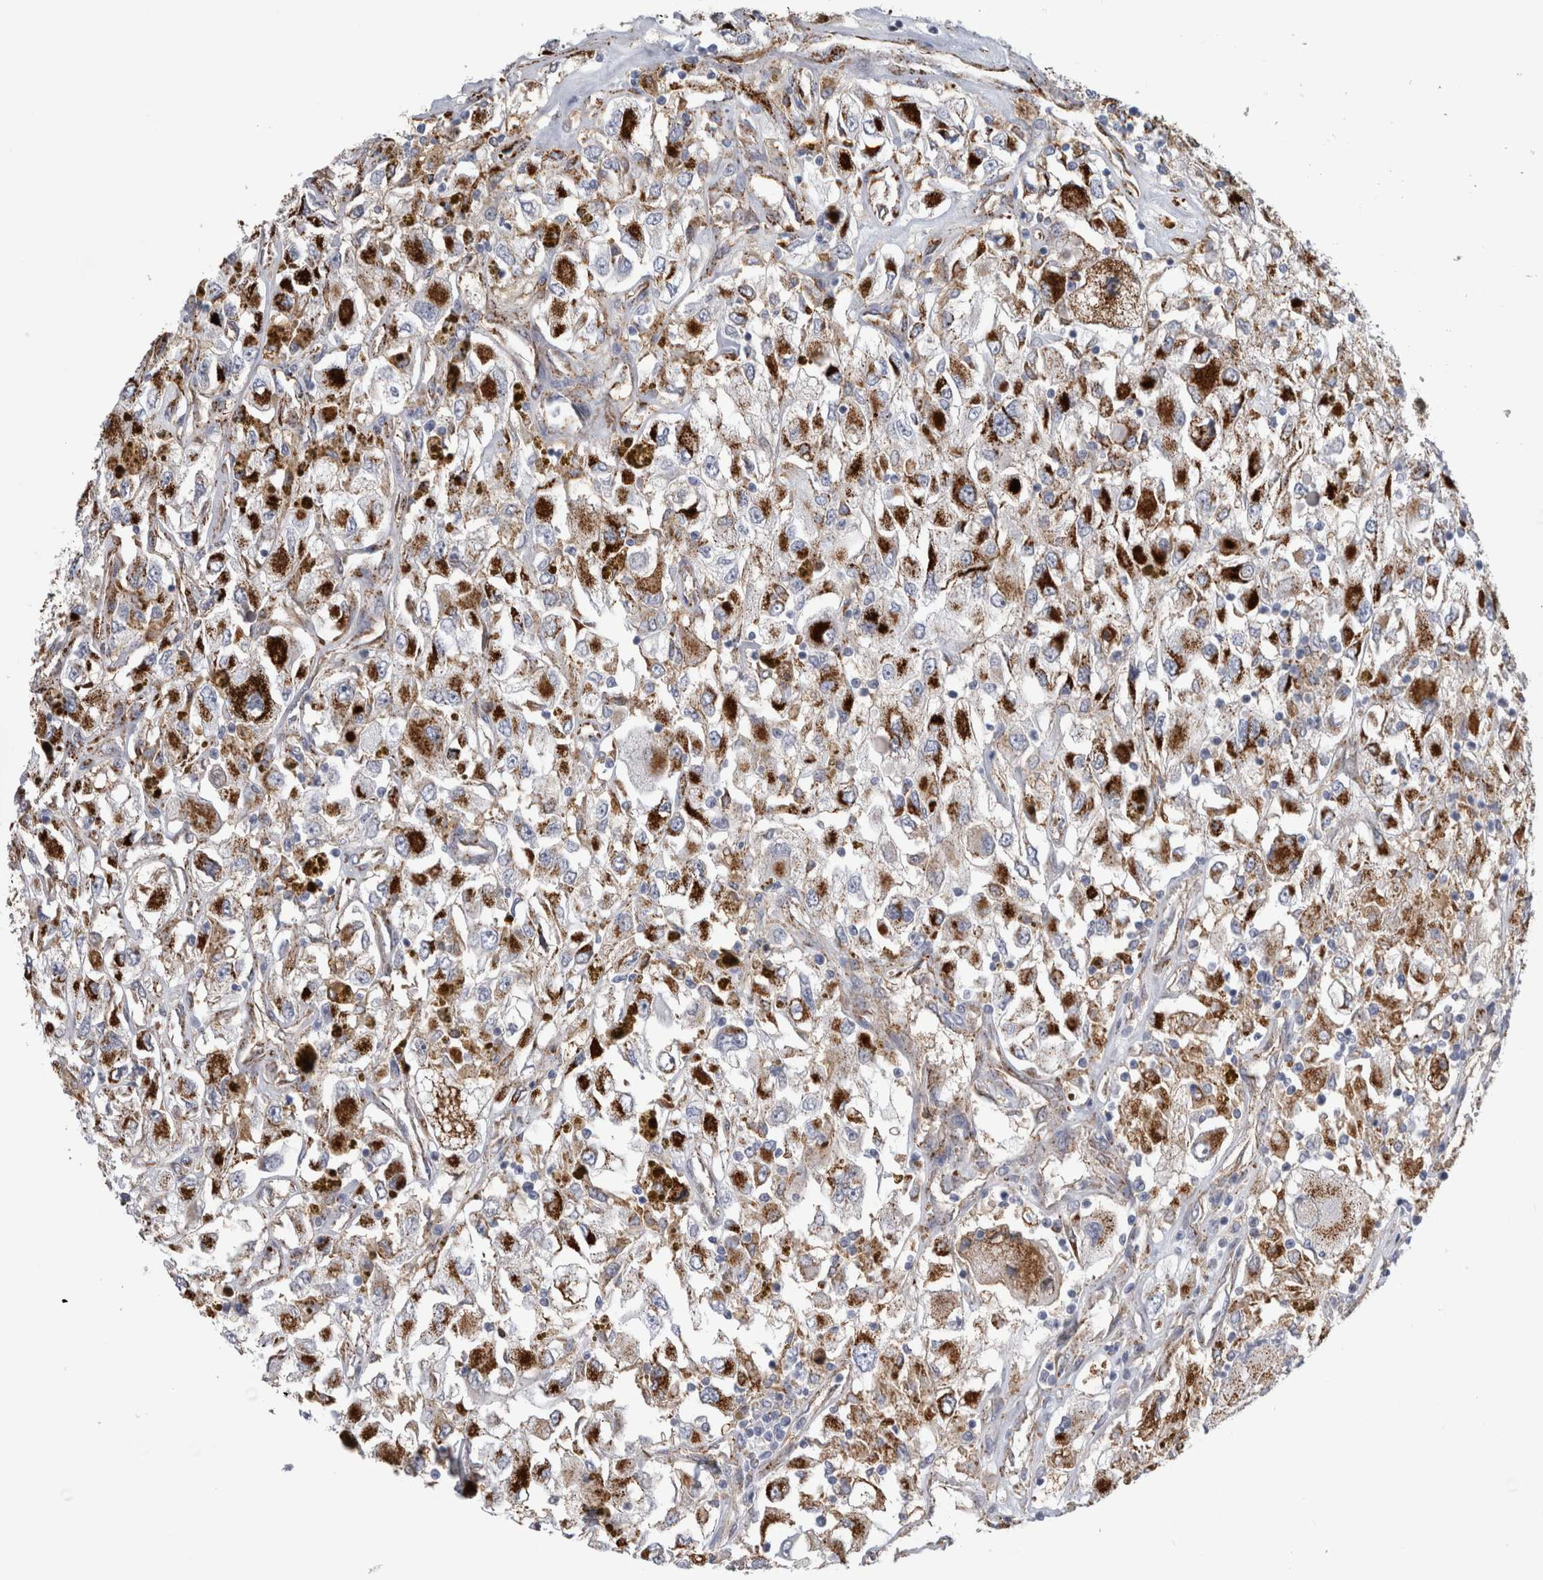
{"staining": {"intensity": "strong", "quantity": ">75%", "location": "cytoplasmic/membranous"}, "tissue": "renal cancer", "cell_type": "Tumor cells", "image_type": "cancer", "snomed": [{"axis": "morphology", "description": "Adenocarcinoma, NOS"}, {"axis": "topography", "description": "Kidney"}], "caption": "A histopathology image of renal cancer stained for a protein exhibits strong cytoplasmic/membranous brown staining in tumor cells.", "gene": "DNAJC24", "patient": {"sex": "female", "age": 52}}